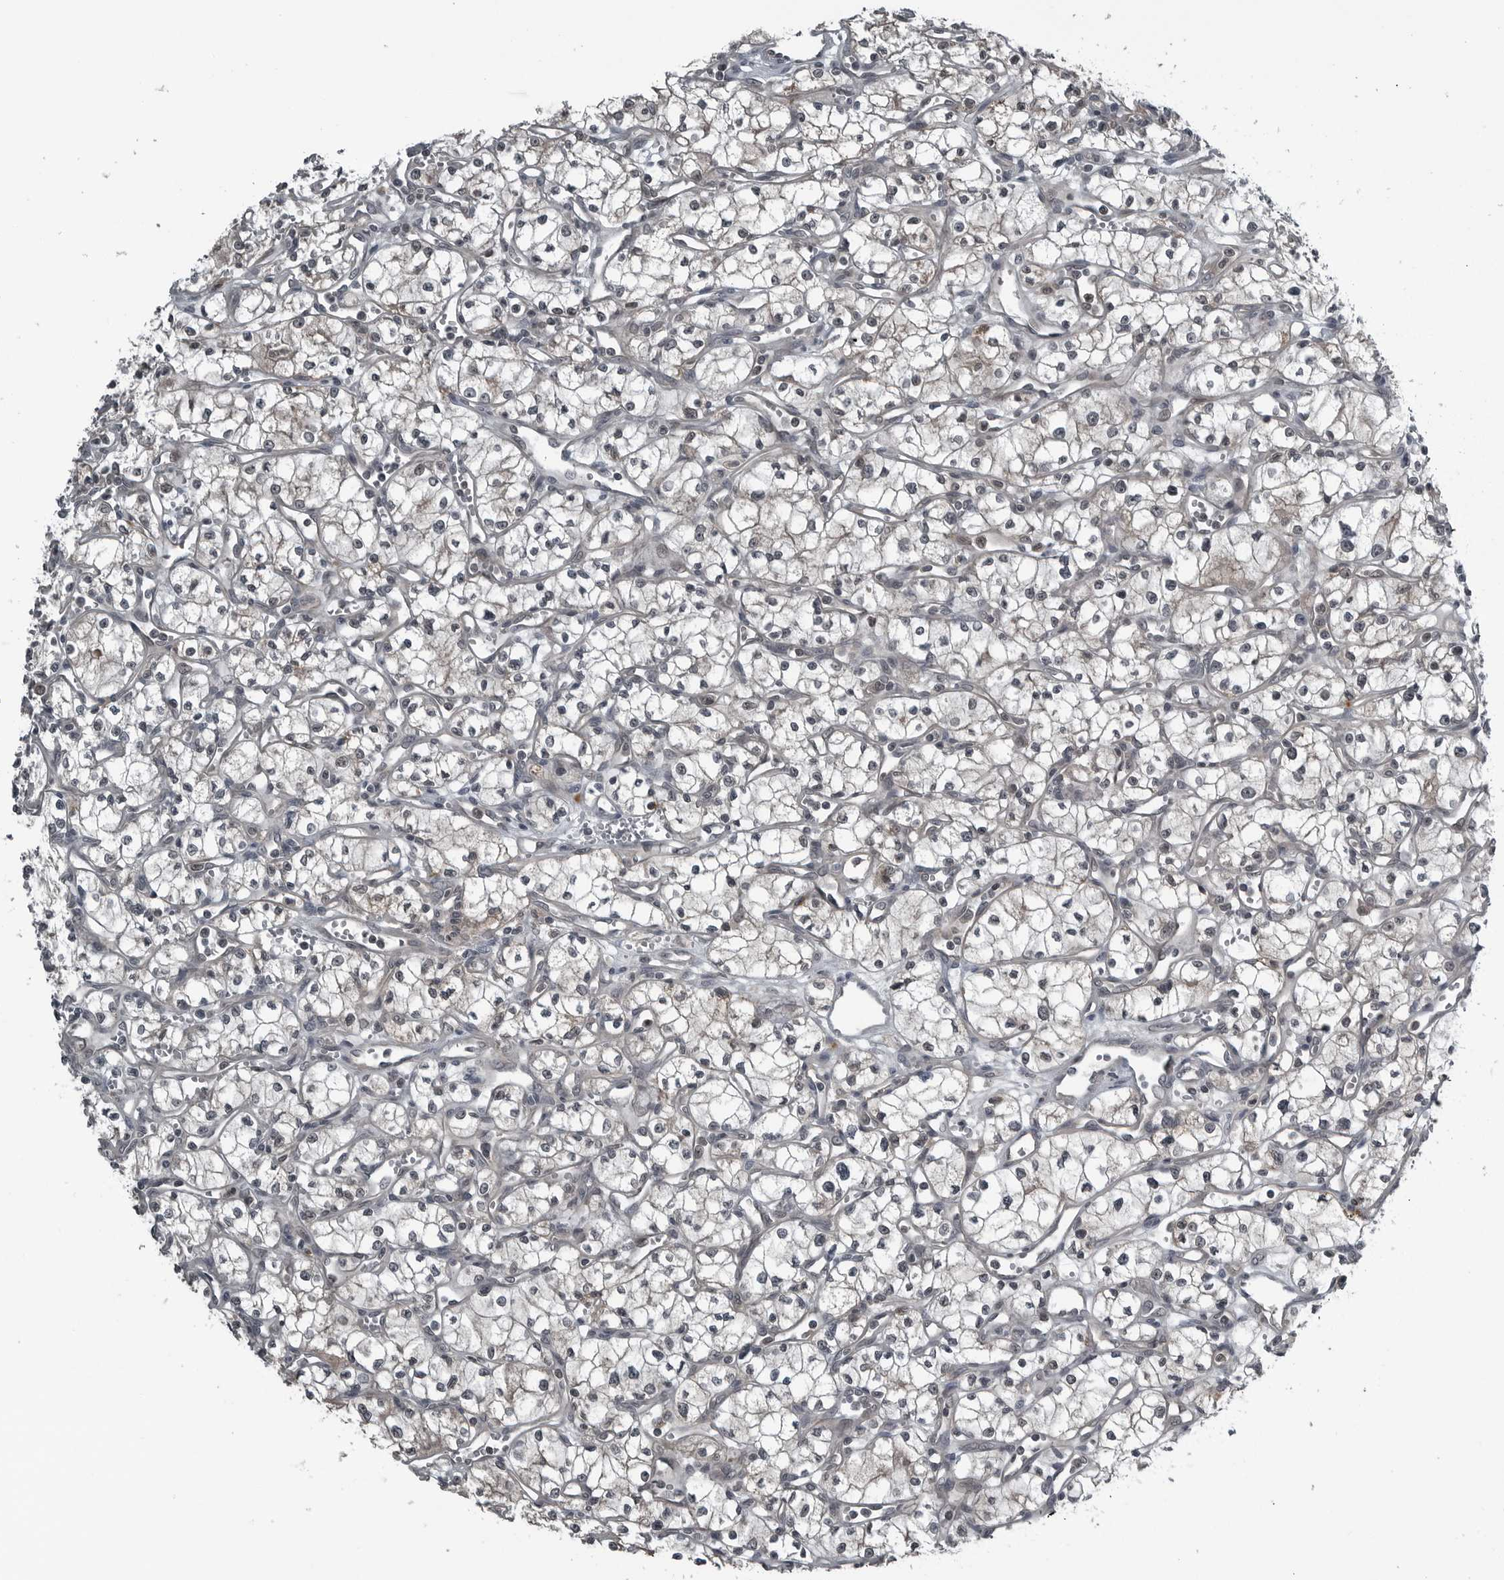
{"staining": {"intensity": "negative", "quantity": "none", "location": "none"}, "tissue": "renal cancer", "cell_type": "Tumor cells", "image_type": "cancer", "snomed": [{"axis": "morphology", "description": "Adenocarcinoma, NOS"}, {"axis": "topography", "description": "Kidney"}], "caption": "The photomicrograph demonstrates no staining of tumor cells in renal adenocarcinoma.", "gene": "GAK", "patient": {"sex": "male", "age": 59}}